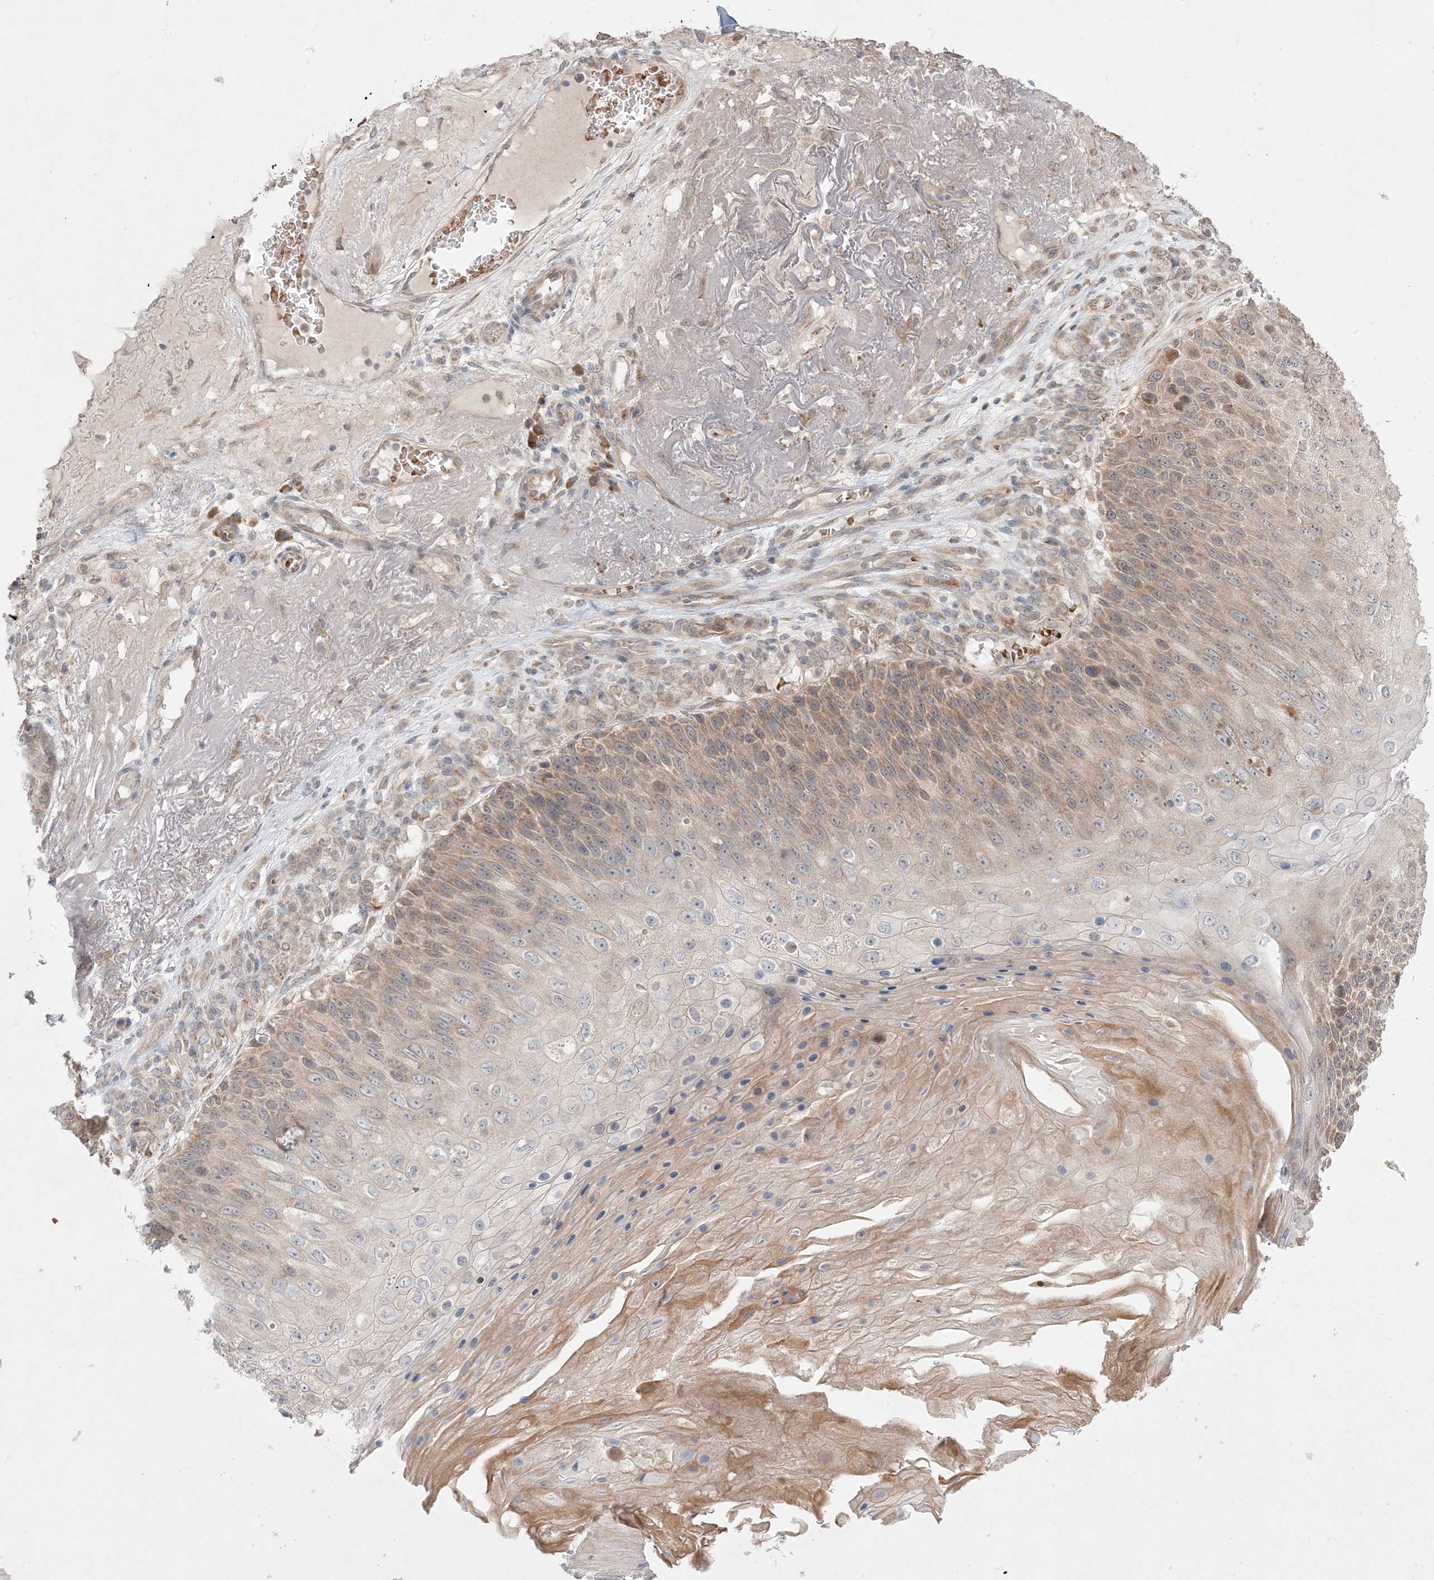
{"staining": {"intensity": "moderate", "quantity": "25%-75%", "location": "cytoplasmic/membranous"}, "tissue": "skin cancer", "cell_type": "Tumor cells", "image_type": "cancer", "snomed": [{"axis": "morphology", "description": "Squamous cell carcinoma, NOS"}, {"axis": "topography", "description": "Skin"}], "caption": "Human skin cancer (squamous cell carcinoma) stained with a protein marker reveals moderate staining in tumor cells.", "gene": "MMGT1", "patient": {"sex": "female", "age": 88}}